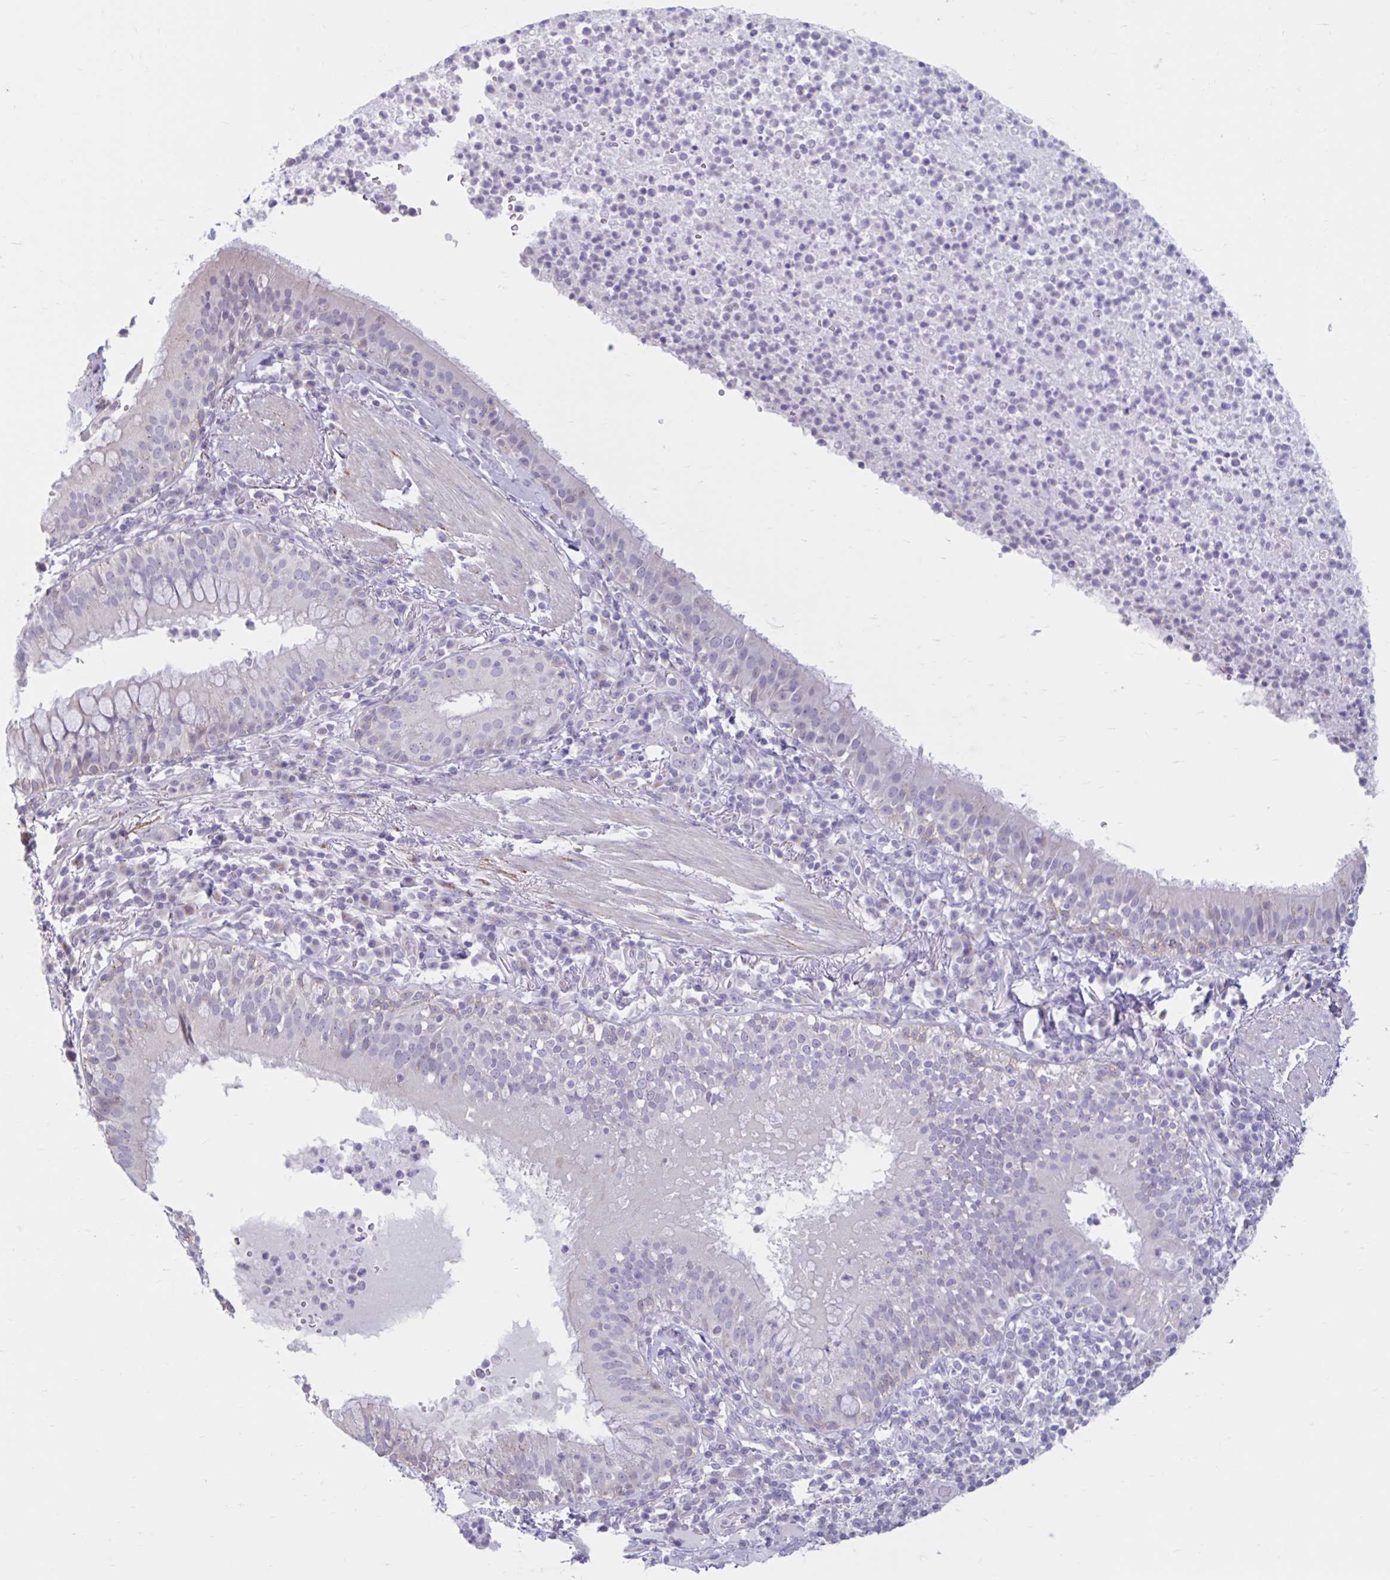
{"staining": {"intensity": "negative", "quantity": "none", "location": "none"}, "tissue": "bronchus", "cell_type": "Respiratory epithelial cells", "image_type": "normal", "snomed": [{"axis": "morphology", "description": "Normal tissue, NOS"}, {"axis": "topography", "description": "Cartilage tissue"}, {"axis": "topography", "description": "Bronchus"}], "caption": "Histopathology image shows no protein staining in respiratory epithelial cells of unremarkable bronchus.", "gene": "CDH19", "patient": {"sex": "male", "age": 56}}